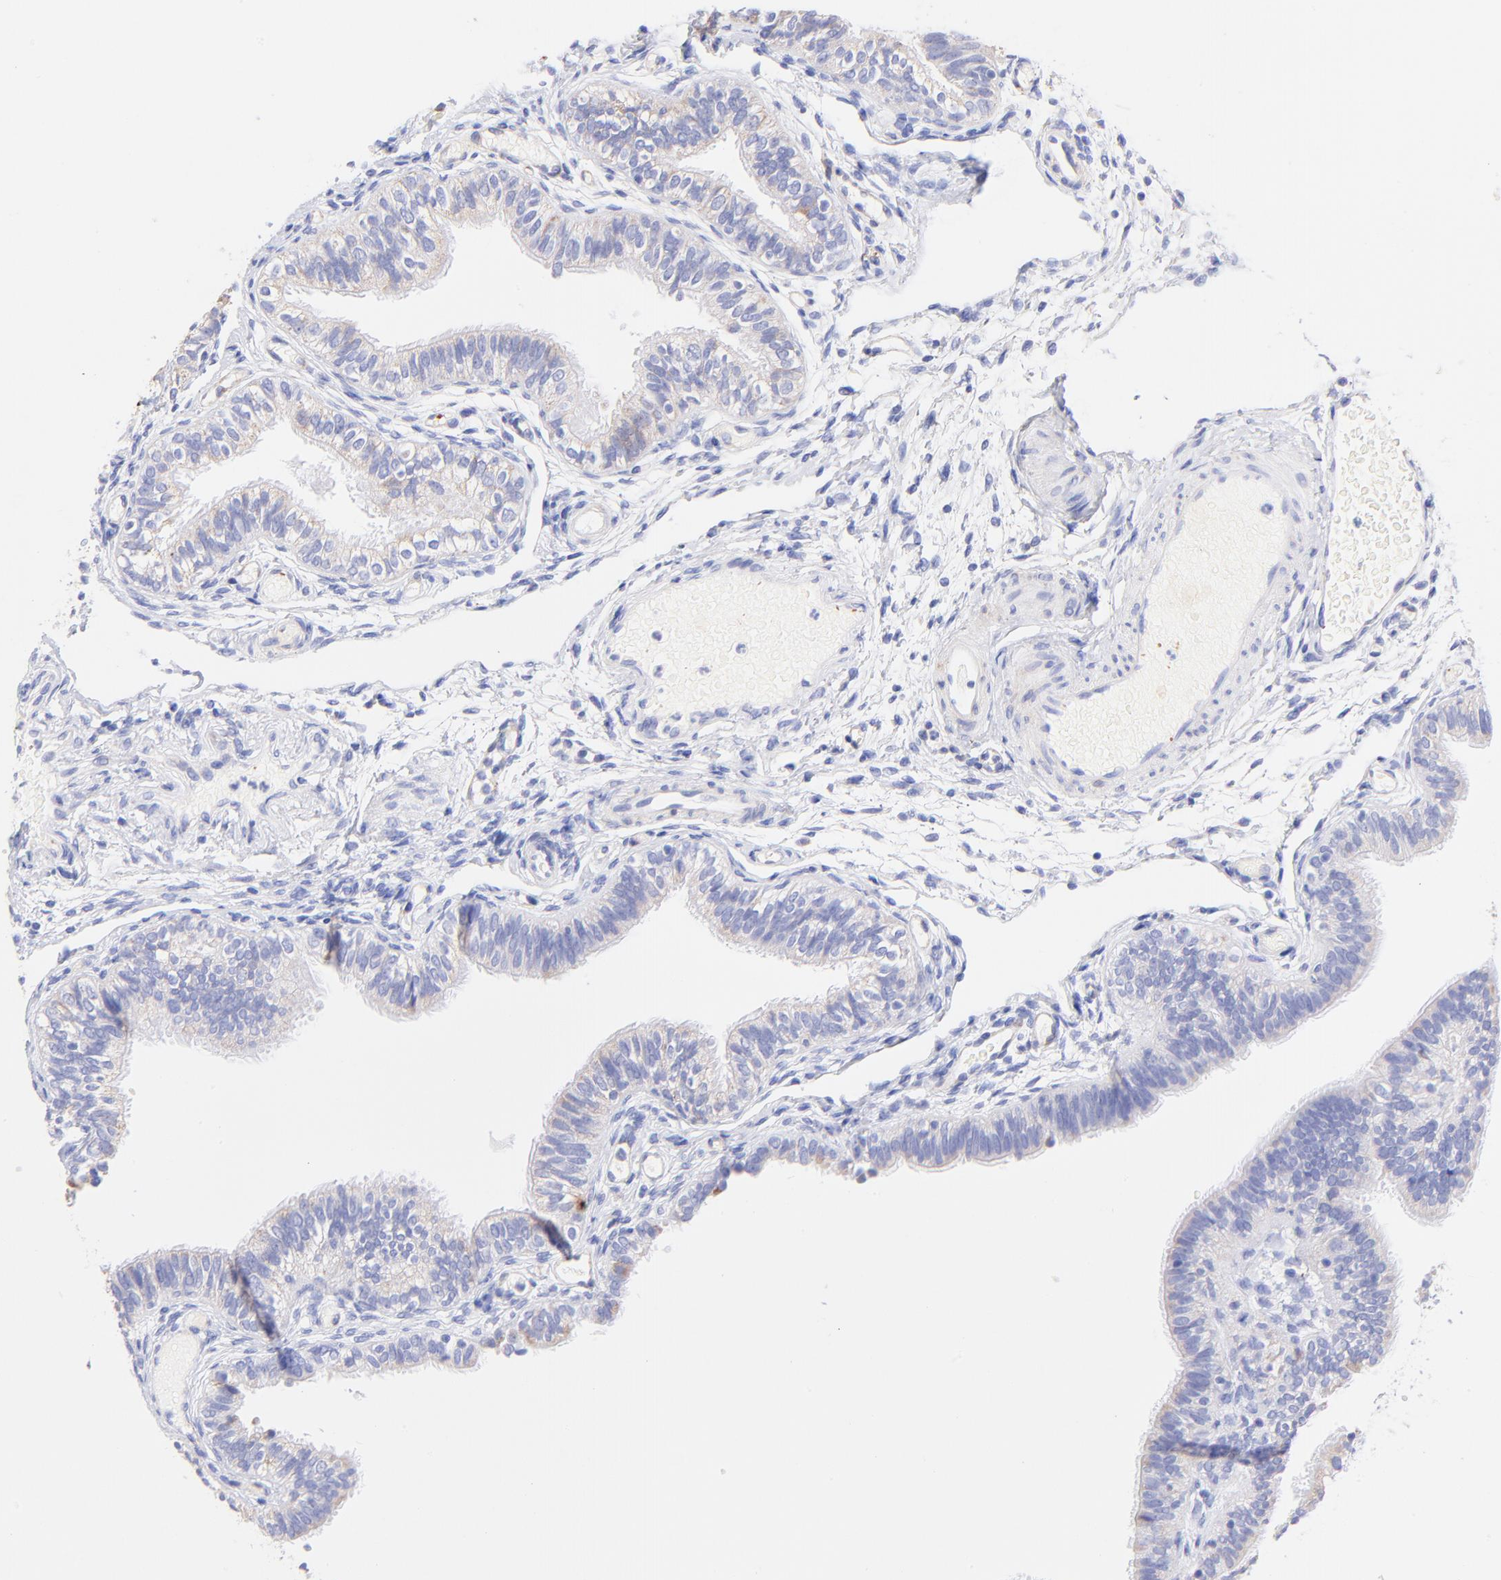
{"staining": {"intensity": "negative", "quantity": "none", "location": "none"}, "tissue": "fallopian tube", "cell_type": "Glandular cells", "image_type": "normal", "snomed": [{"axis": "morphology", "description": "Normal tissue, NOS"}, {"axis": "morphology", "description": "Dermoid, NOS"}, {"axis": "topography", "description": "Fallopian tube"}], "caption": "Immunohistochemistry histopathology image of normal human fallopian tube stained for a protein (brown), which shows no positivity in glandular cells. (DAB immunohistochemistry visualized using brightfield microscopy, high magnification).", "gene": "SPARC", "patient": {"sex": "female", "age": 33}}